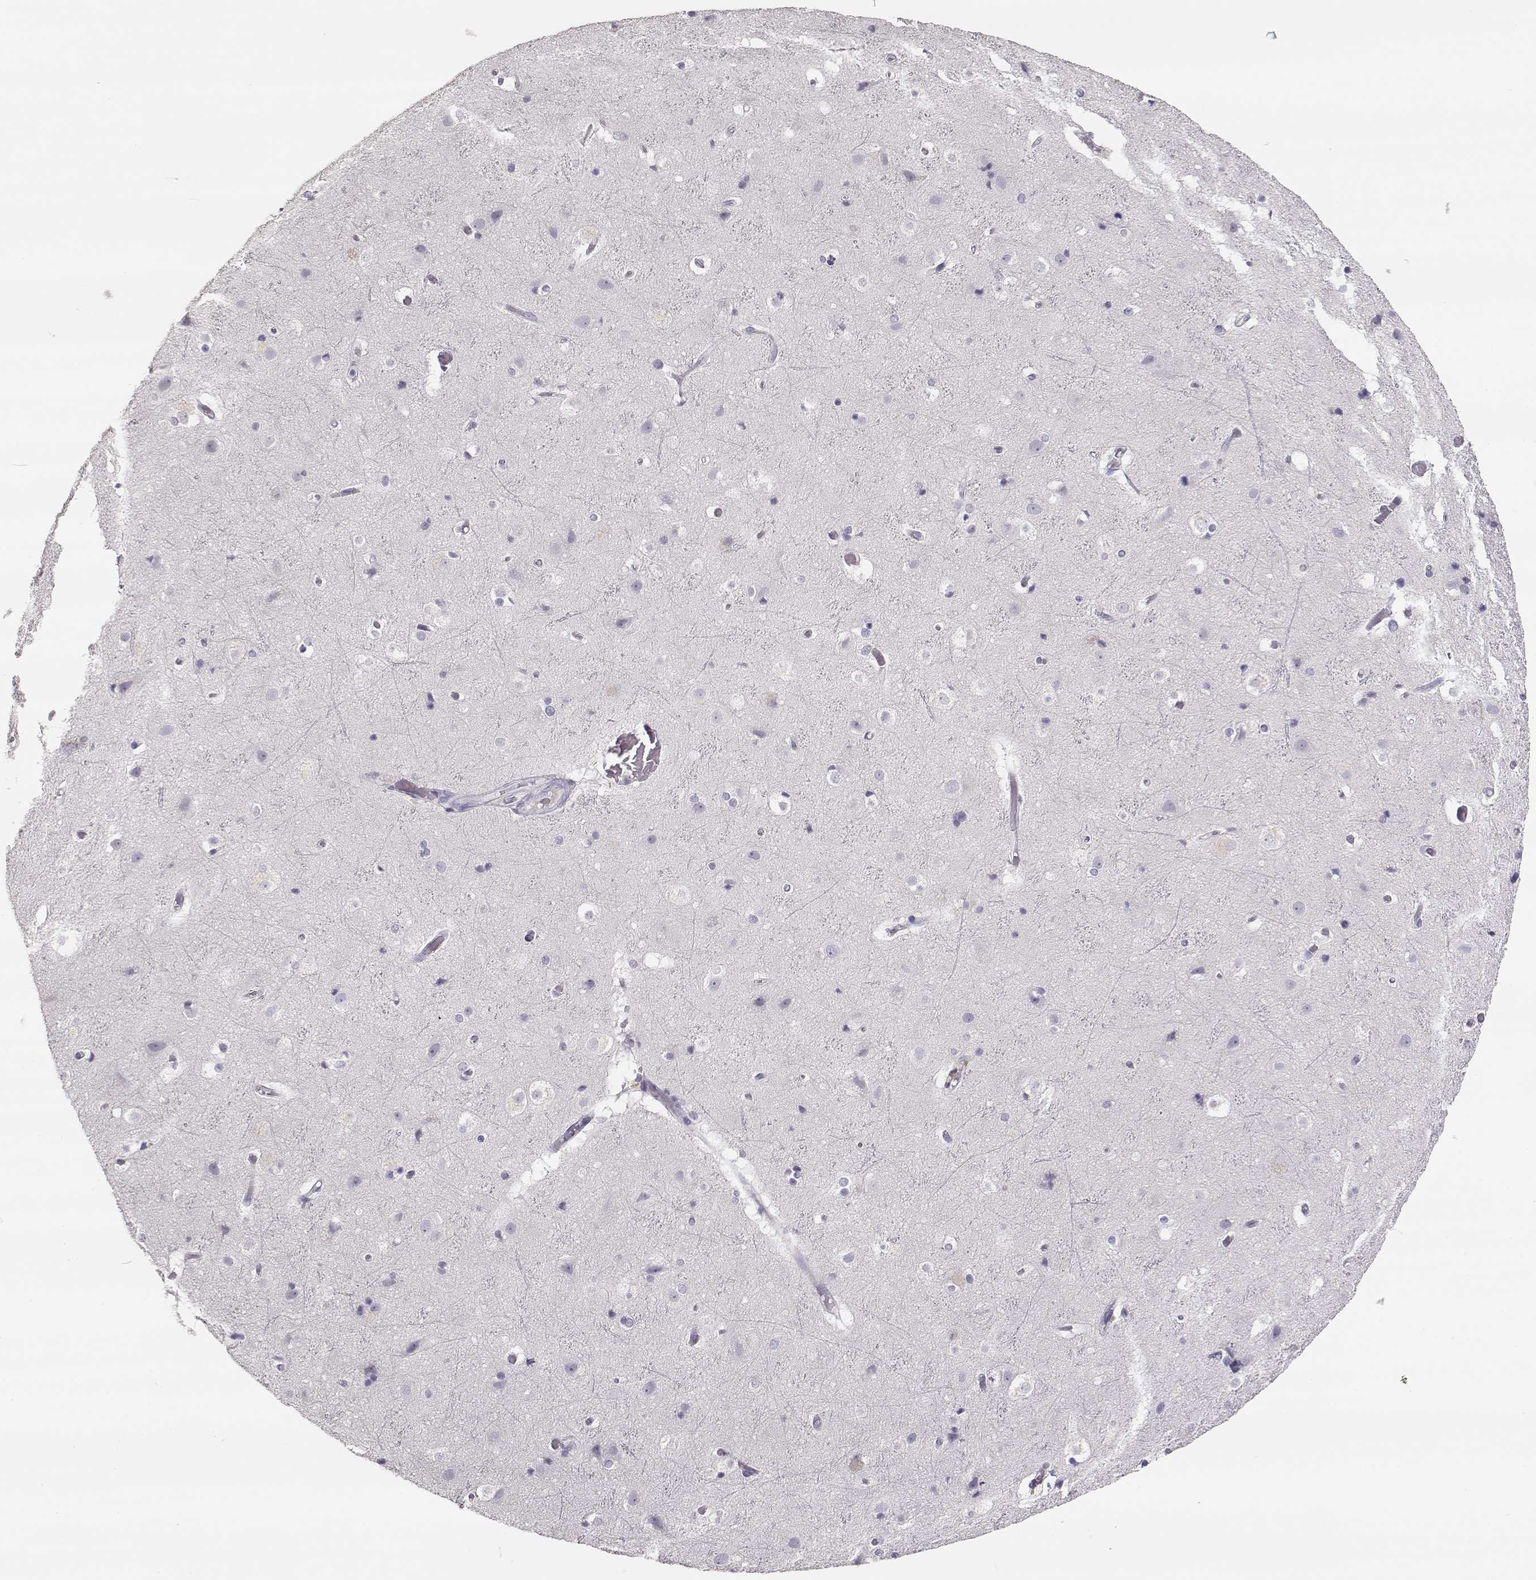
{"staining": {"intensity": "negative", "quantity": "none", "location": "none"}, "tissue": "cerebral cortex", "cell_type": "Endothelial cells", "image_type": "normal", "snomed": [{"axis": "morphology", "description": "Normal tissue, NOS"}, {"axis": "topography", "description": "Cerebral cortex"}], "caption": "IHC photomicrograph of benign cerebral cortex: cerebral cortex stained with DAB (3,3'-diaminobenzidine) exhibits no significant protein expression in endothelial cells. Brightfield microscopy of IHC stained with DAB (3,3'-diaminobenzidine) (brown) and hematoxylin (blue), captured at high magnification.", "gene": "TKTL1", "patient": {"sex": "female", "age": 52}}